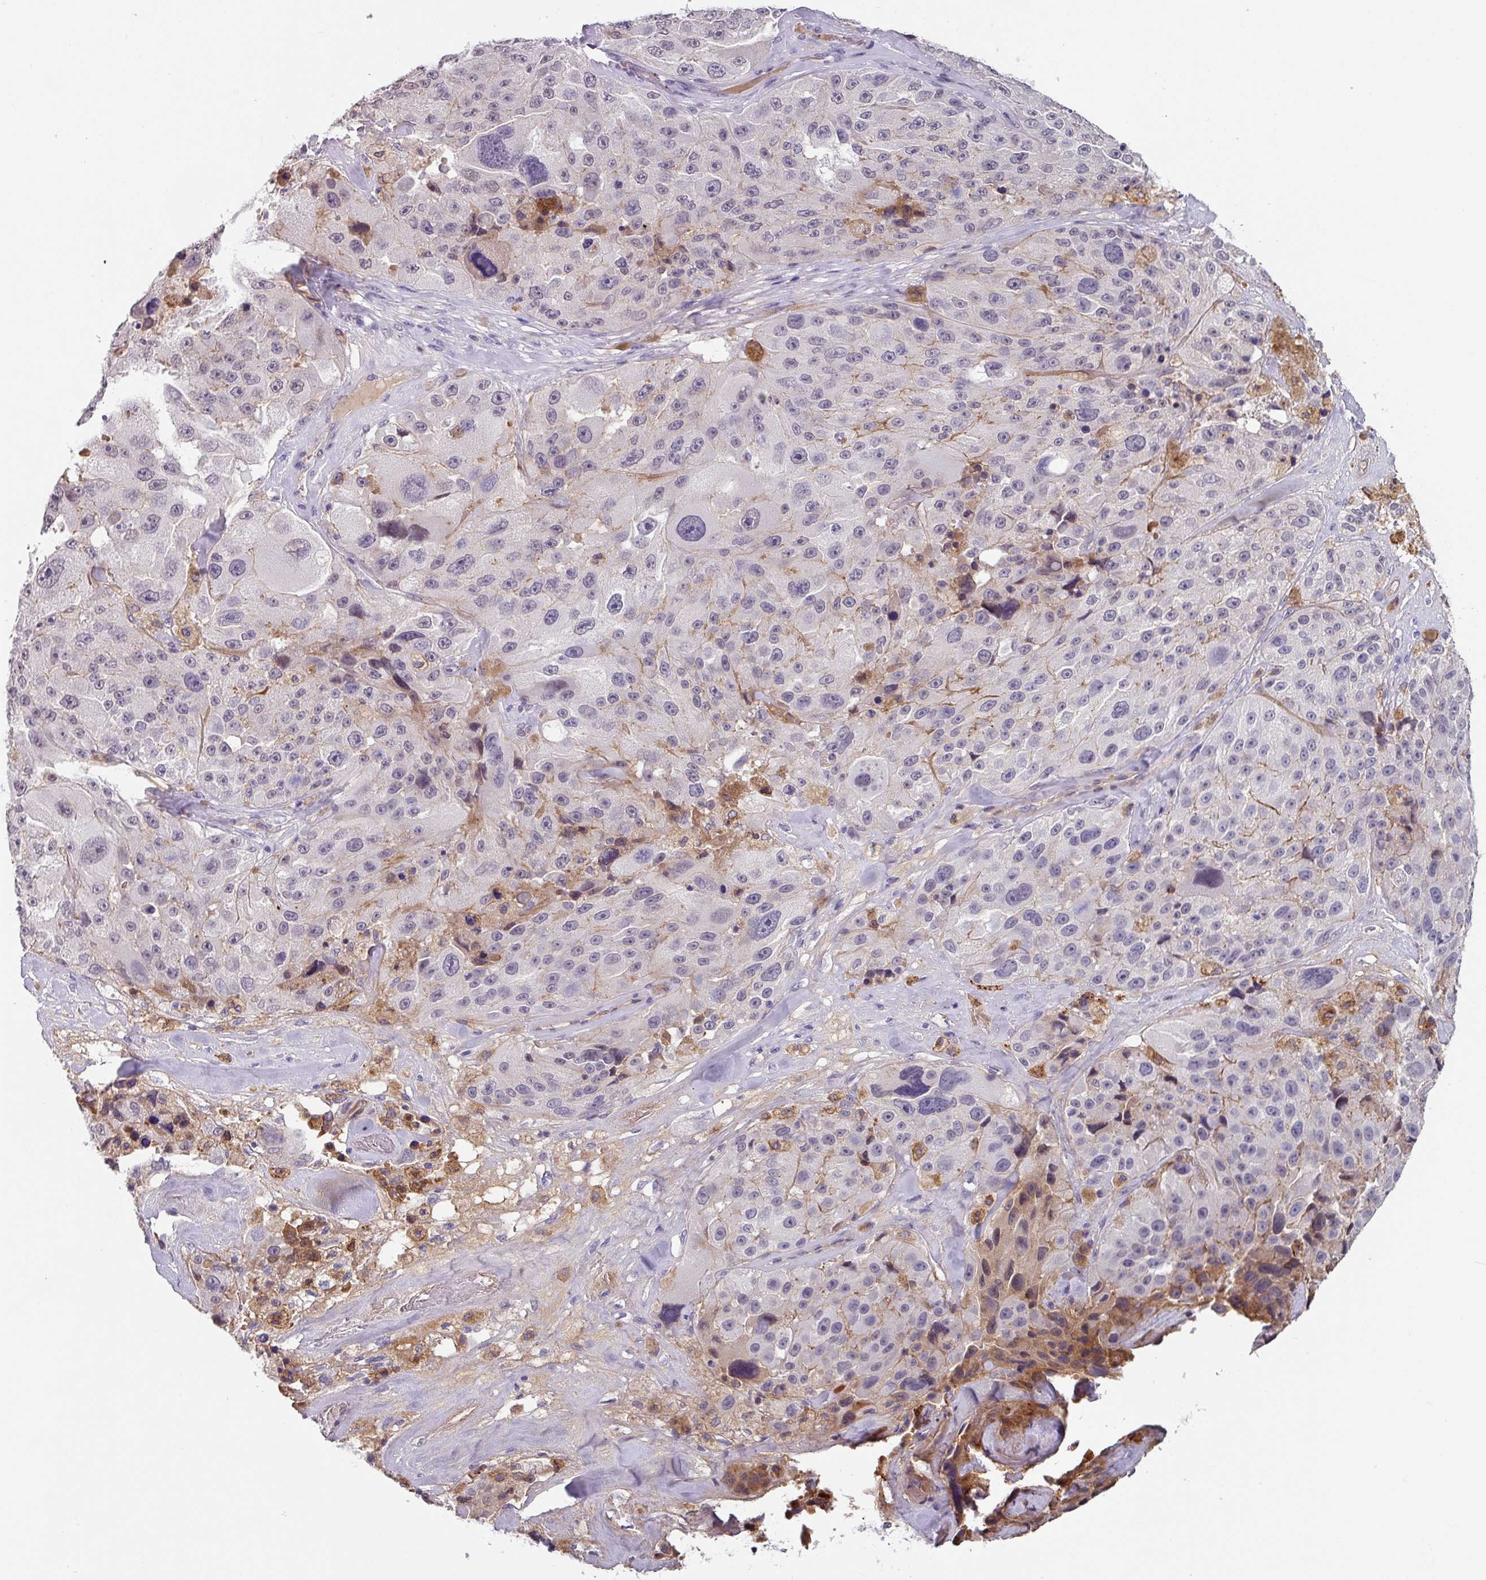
{"staining": {"intensity": "negative", "quantity": "none", "location": "none"}, "tissue": "melanoma", "cell_type": "Tumor cells", "image_type": "cancer", "snomed": [{"axis": "morphology", "description": "Malignant melanoma, Metastatic site"}, {"axis": "topography", "description": "Lymph node"}], "caption": "Protein analysis of melanoma demonstrates no significant expression in tumor cells.", "gene": "C1QB", "patient": {"sex": "male", "age": 62}}